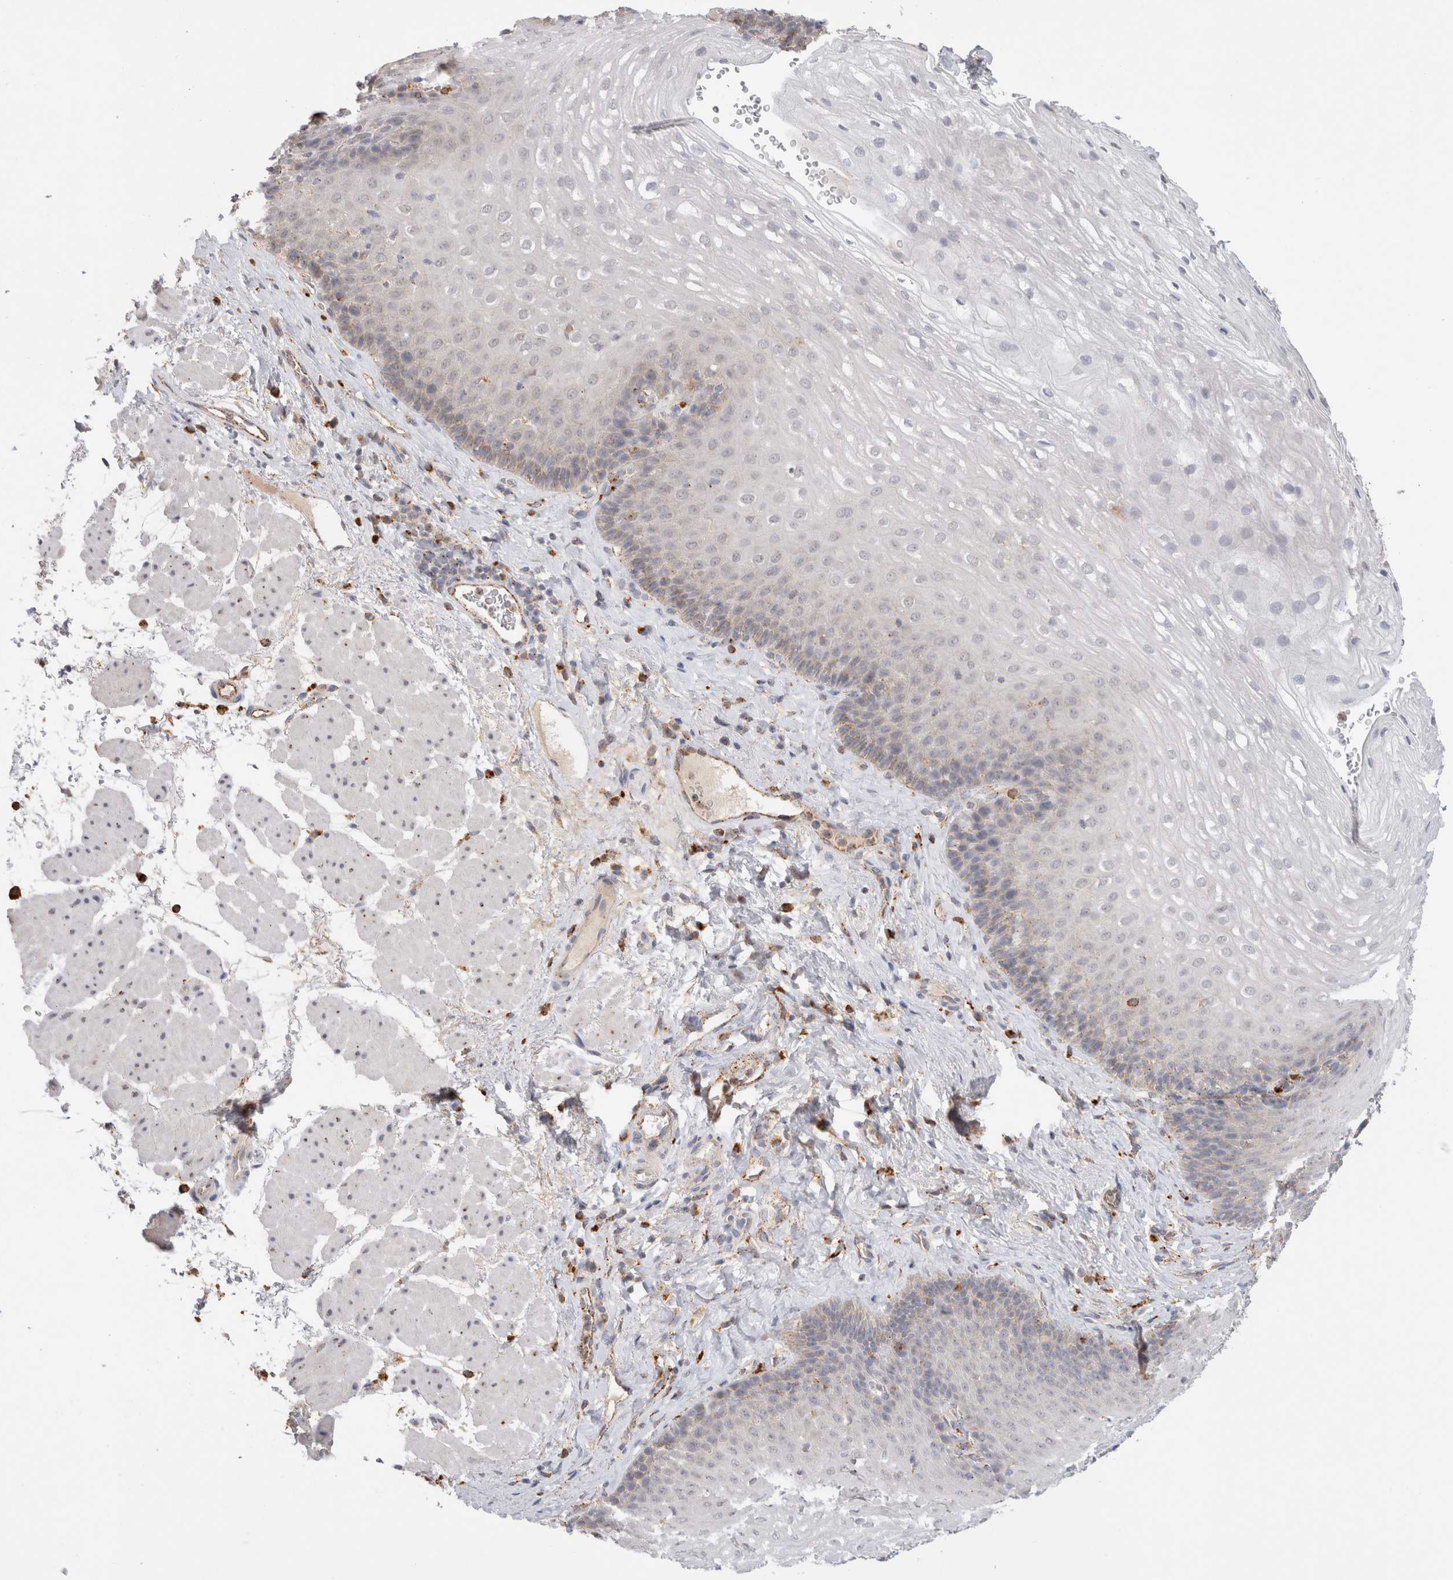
{"staining": {"intensity": "weak", "quantity": "<25%", "location": "cytoplasmic/membranous"}, "tissue": "esophagus", "cell_type": "Squamous epithelial cells", "image_type": "normal", "snomed": [{"axis": "morphology", "description": "Normal tissue, NOS"}, {"axis": "topography", "description": "Esophagus"}], "caption": "A high-resolution micrograph shows immunohistochemistry staining of benign esophagus, which demonstrates no significant staining in squamous epithelial cells. The staining is performed using DAB brown chromogen with nuclei counter-stained in using hematoxylin.", "gene": "GNS", "patient": {"sex": "female", "age": 66}}